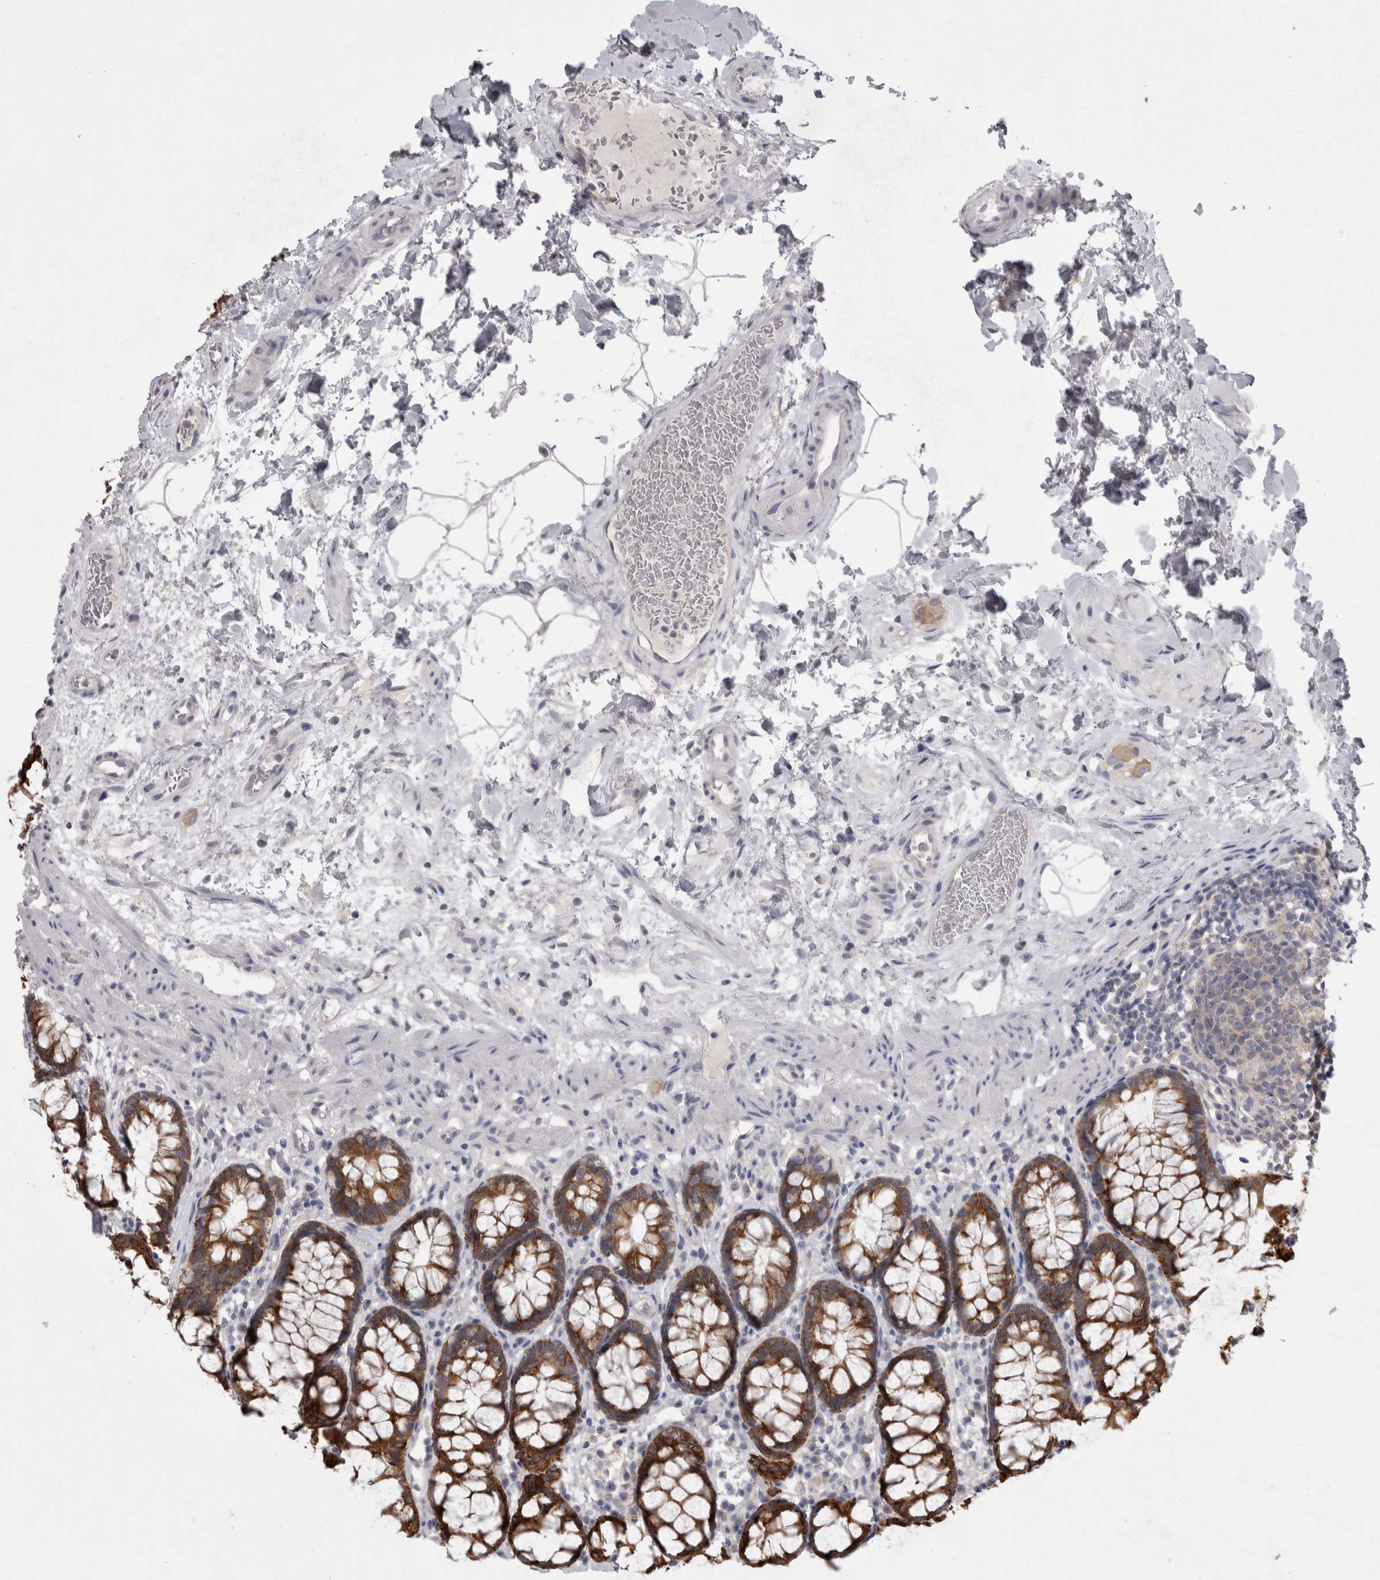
{"staining": {"intensity": "strong", "quantity": ">75%", "location": "cytoplasmic/membranous"}, "tissue": "rectum", "cell_type": "Glandular cells", "image_type": "normal", "snomed": [{"axis": "morphology", "description": "Normal tissue, NOS"}, {"axis": "topography", "description": "Rectum"}], "caption": "Immunohistochemical staining of benign rectum exhibits high levels of strong cytoplasmic/membranous expression in about >75% of glandular cells.", "gene": "LRRC40", "patient": {"sex": "male", "age": 64}}